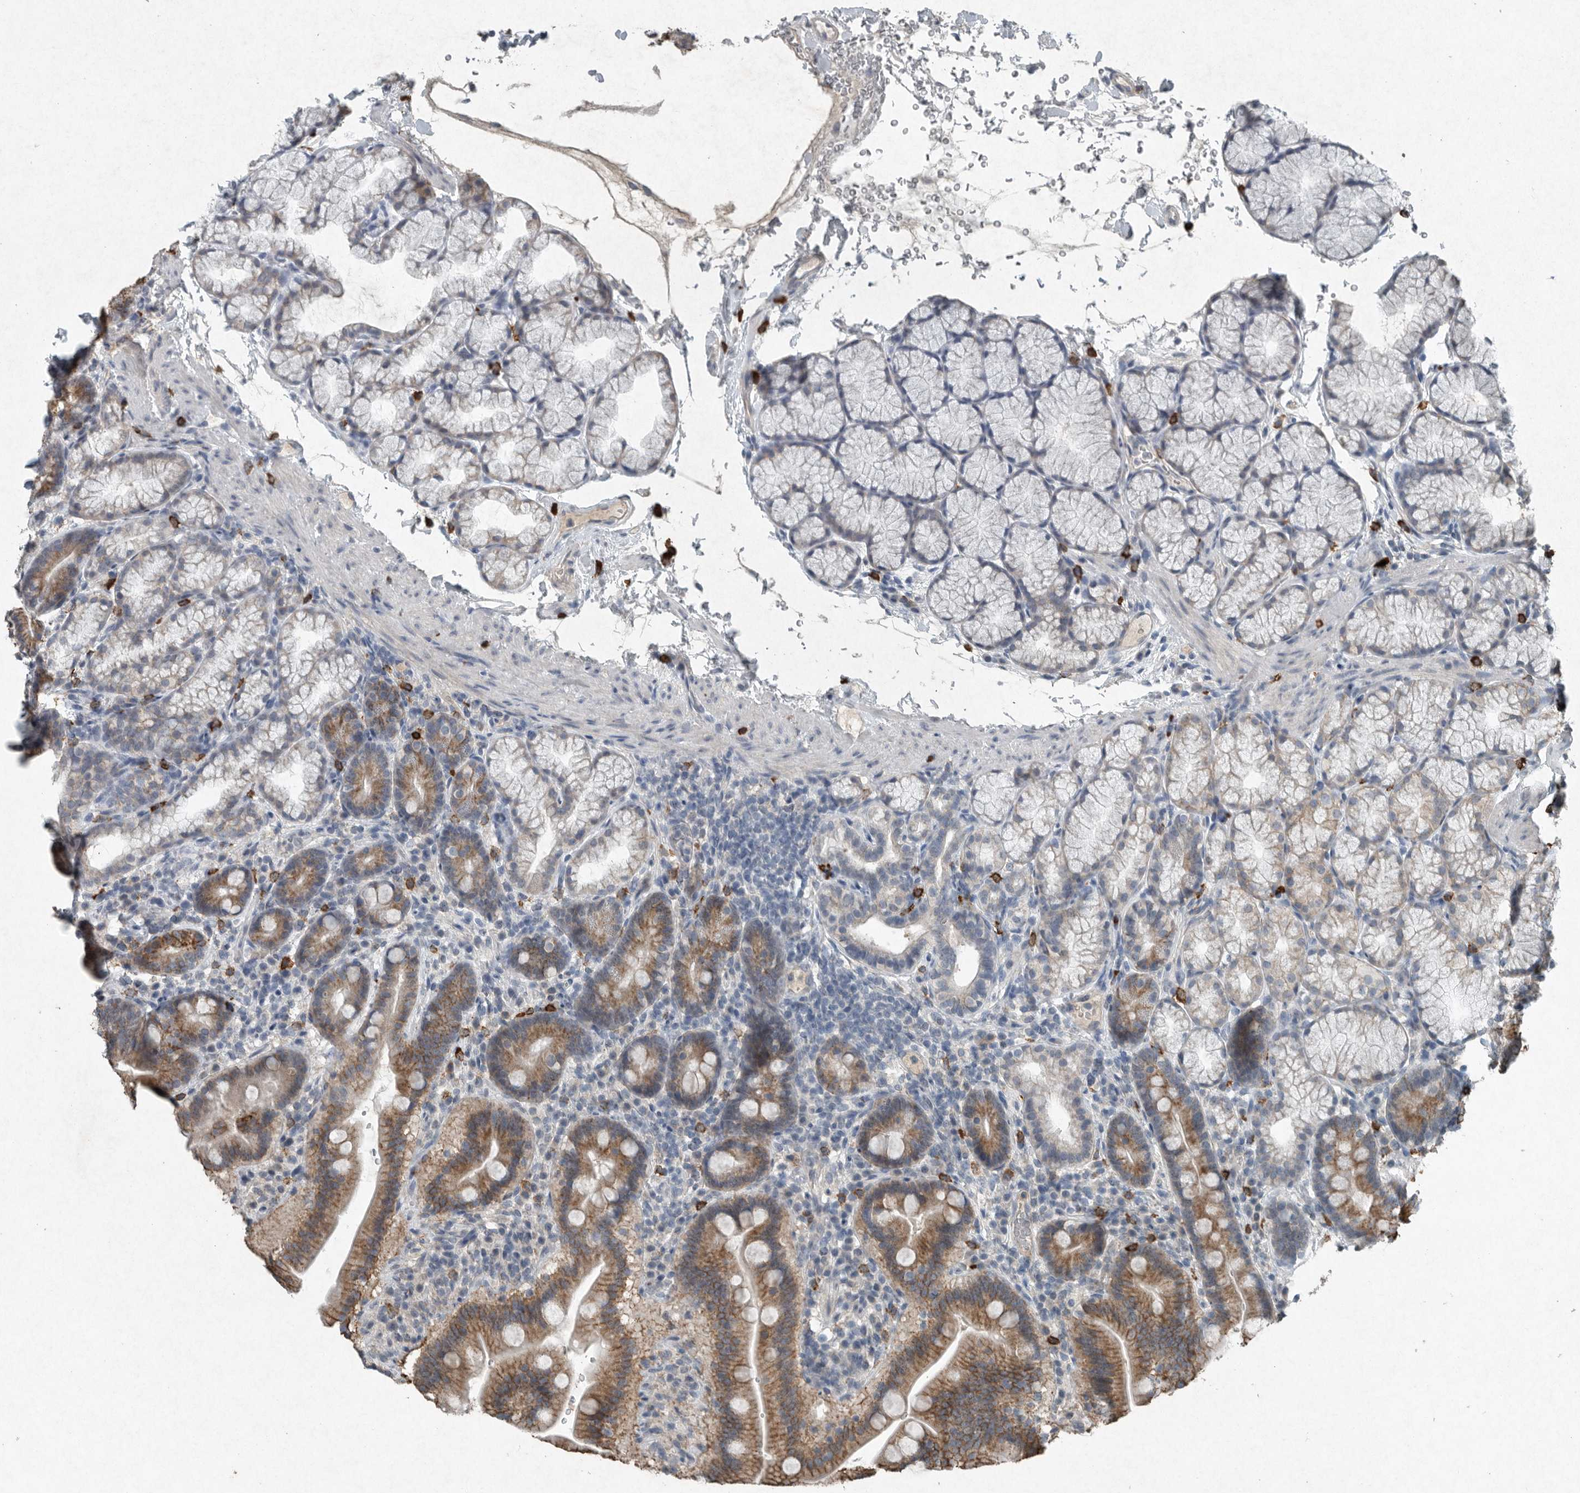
{"staining": {"intensity": "moderate", "quantity": "25%-75%", "location": "cytoplasmic/membranous"}, "tissue": "duodenum", "cell_type": "Glandular cells", "image_type": "normal", "snomed": [{"axis": "morphology", "description": "Normal tissue, NOS"}, {"axis": "topography", "description": "Duodenum"}], "caption": "Immunohistochemical staining of unremarkable human duodenum exhibits moderate cytoplasmic/membranous protein positivity in approximately 25%-75% of glandular cells.", "gene": "IL20", "patient": {"sex": "male", "age": 54}}